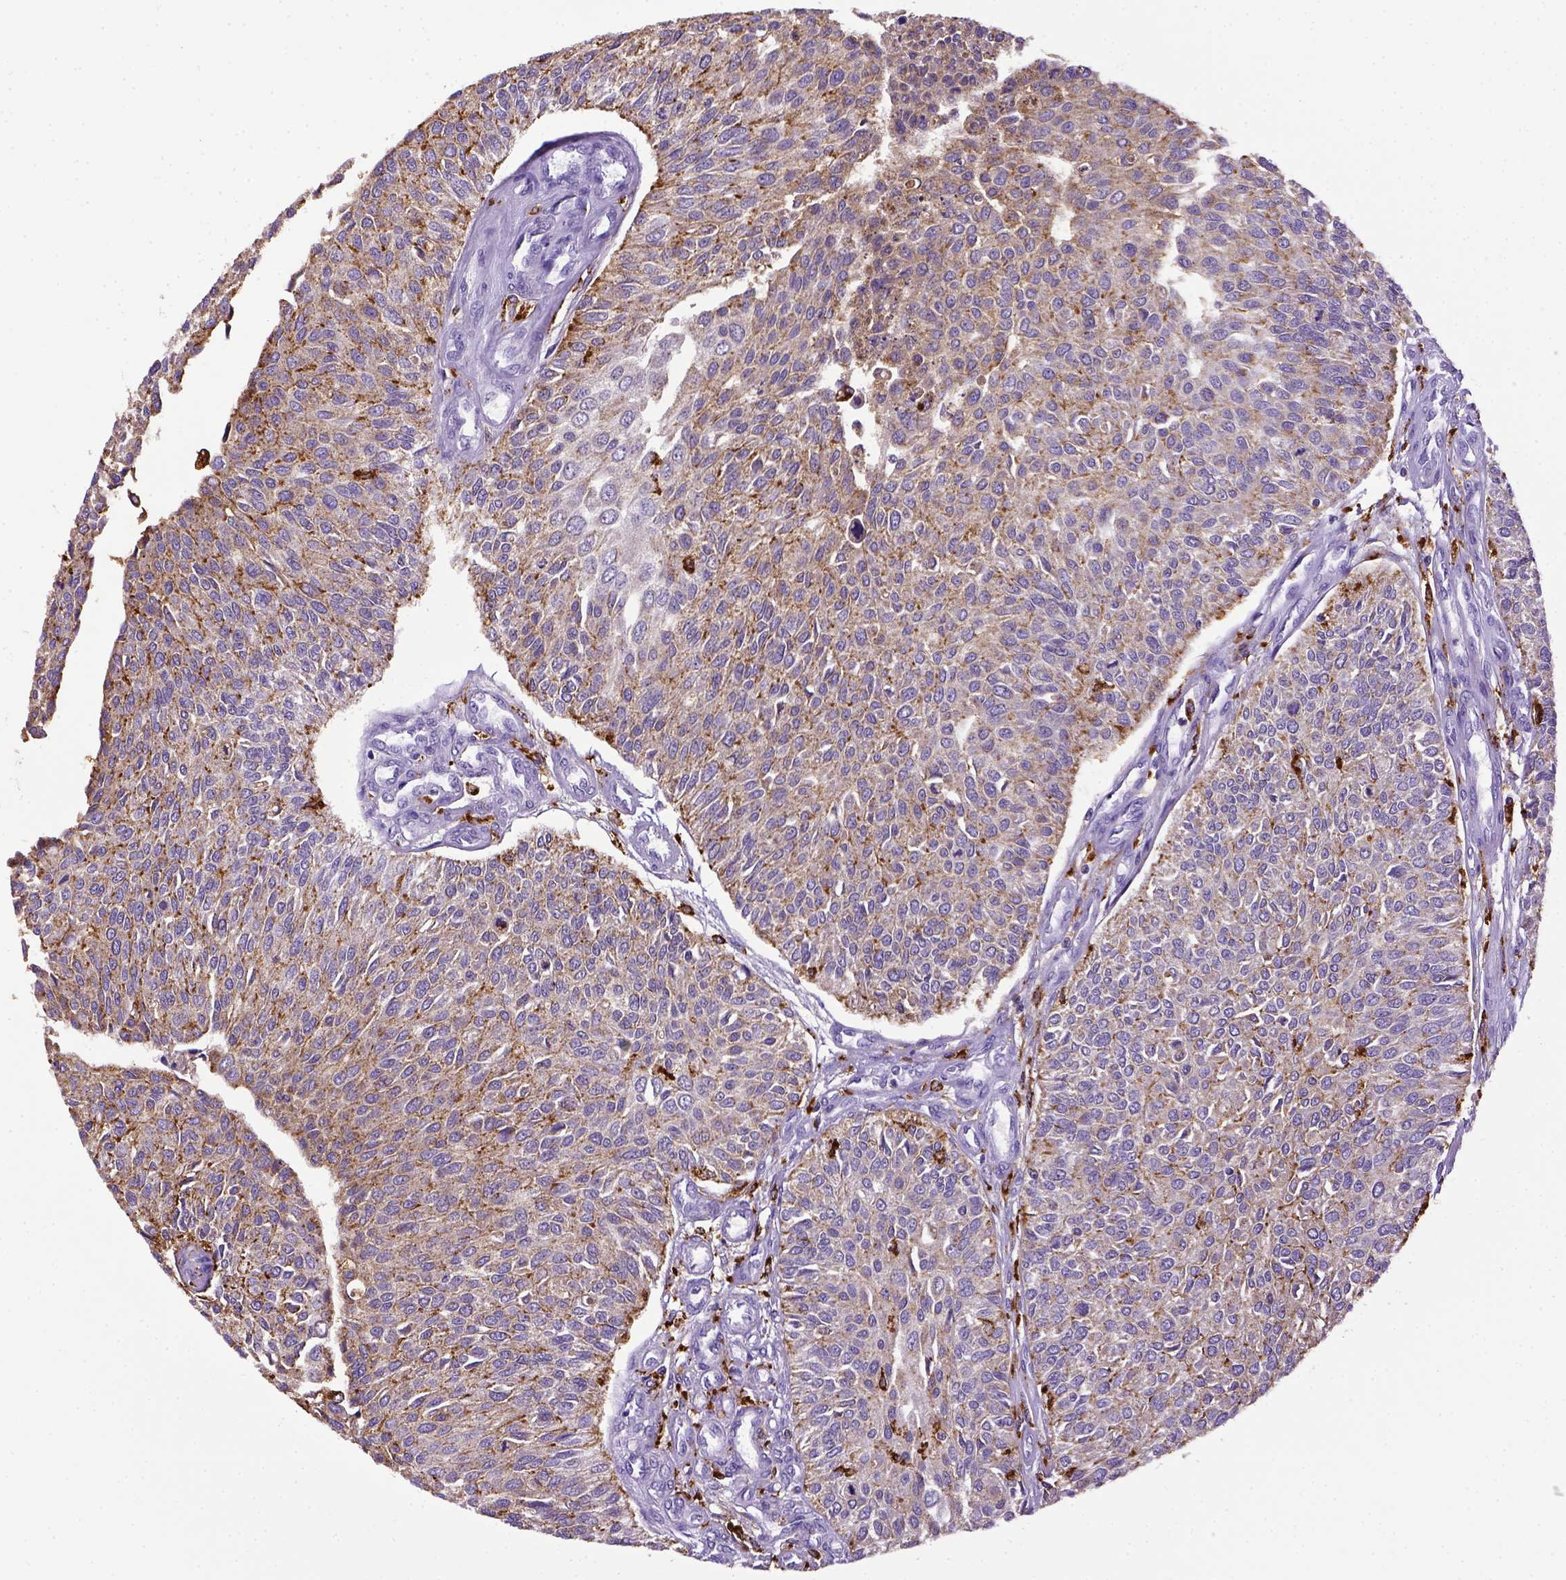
{"staining": {"intensity": "negative", "quantity": "none", "location": "none"}, "tissue": "urothelial cancer", "cell_type": "Tumor cells", "image_type": "cancer", "snomed": [{"axis": "morphology", "description": "Urothelial carcinoma, NOS"}, {"axis": "topography", "description": "Urinary bladder"}], "caption": "A histopathology image of human urothelial cancer is negative for staining in tumor cells.", "gene": "CD68", "patient": {"sex": "male", "age": 55}}